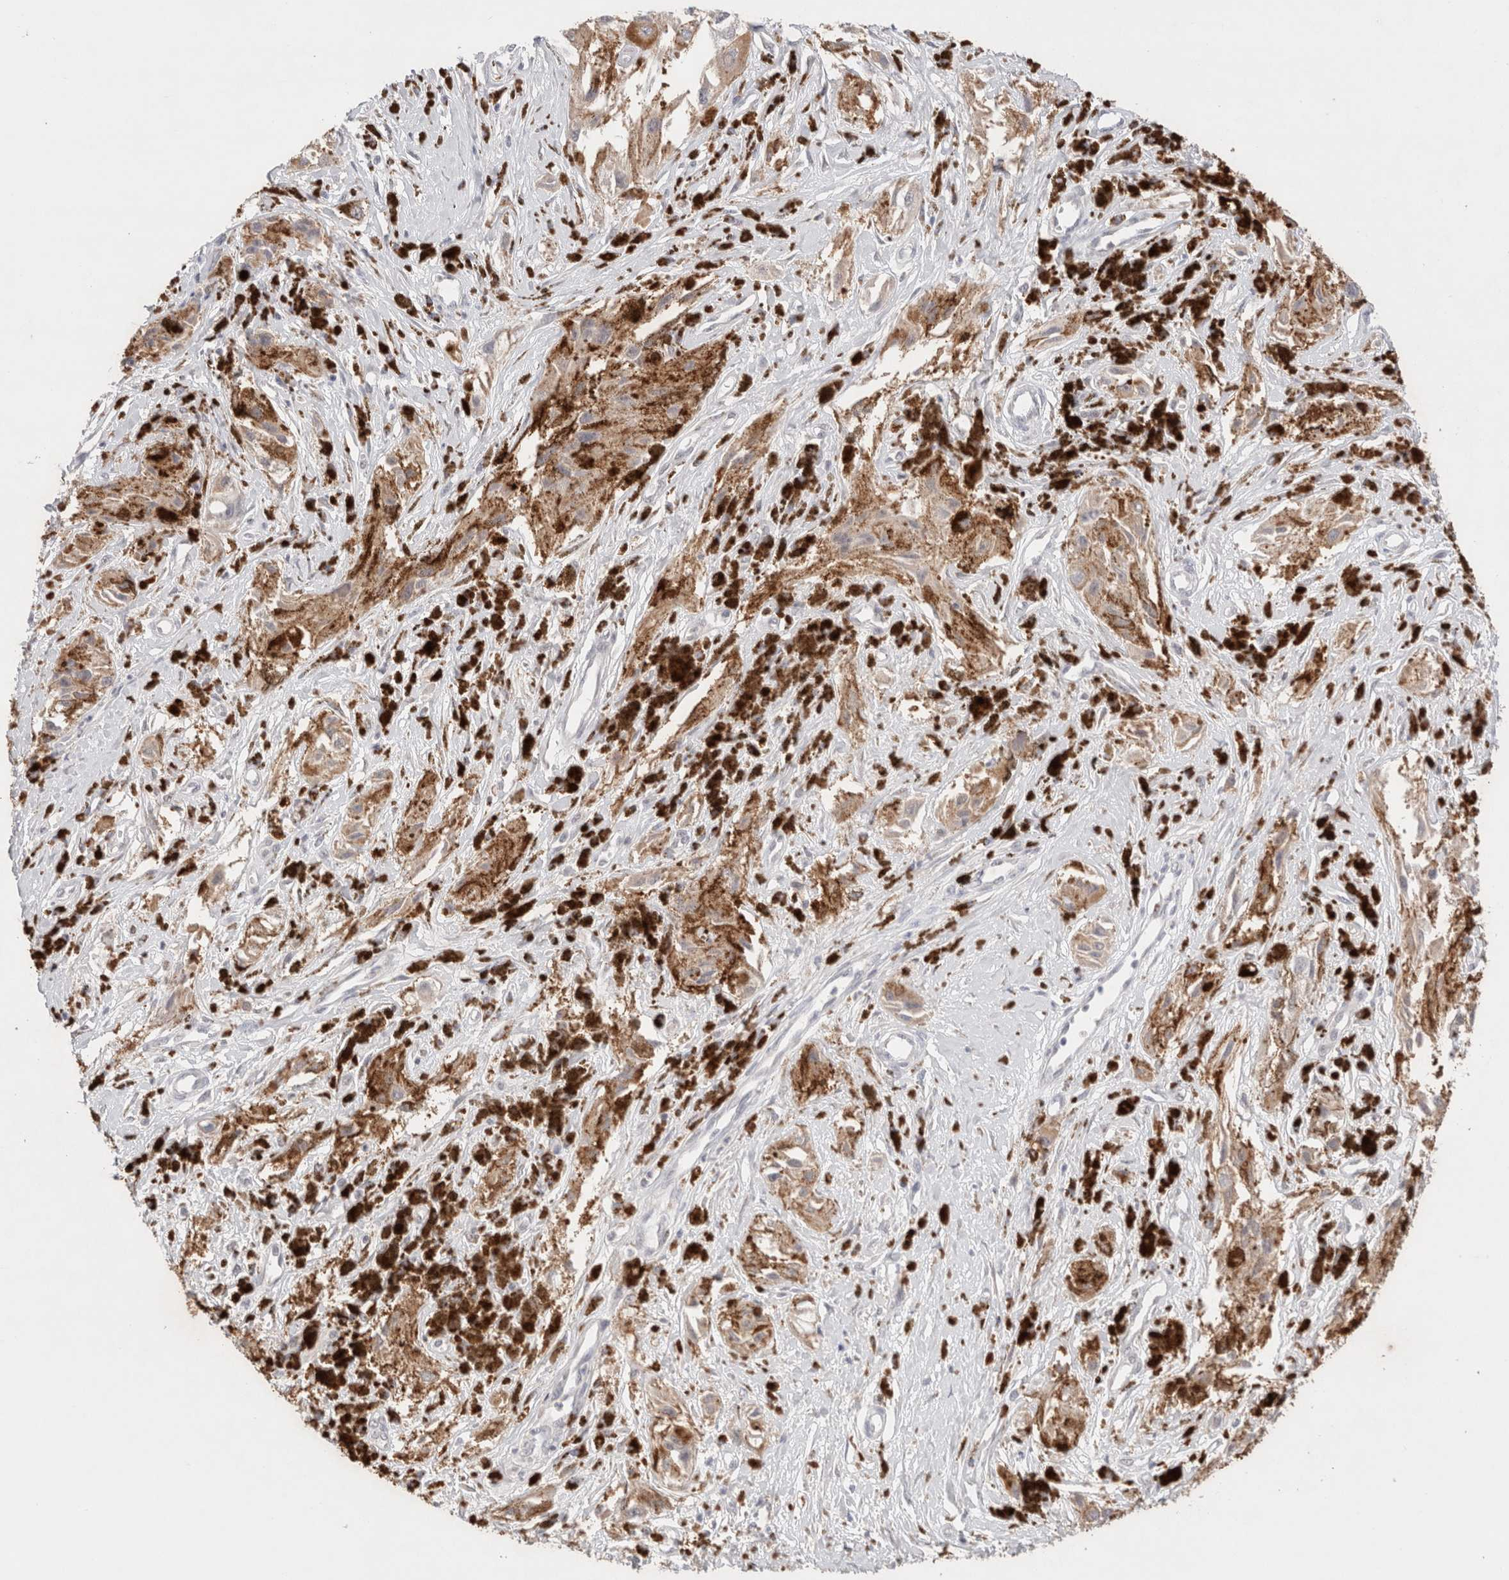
{"staining": {"intensity": "moderate", "quantity": "25%-75%", "location": "cytoplasmic/membranous"}, "tissue": "melanoma", "cell_type": "Tumor cells", "image_type": "cancer", "snomed": [{"axis": "morphology", "description": "Malignant melanoma, NOS"}, {"axis": "topography", "description": "Skin"}], "caption": "This image exhibits IHC staining of melanoma, with medium moderate cytoplasmic/membranous expression in approximately 25%-75% of tumor cells.", "gene": "SPATA20", "patient": {"sex": "male", "age": 88}}